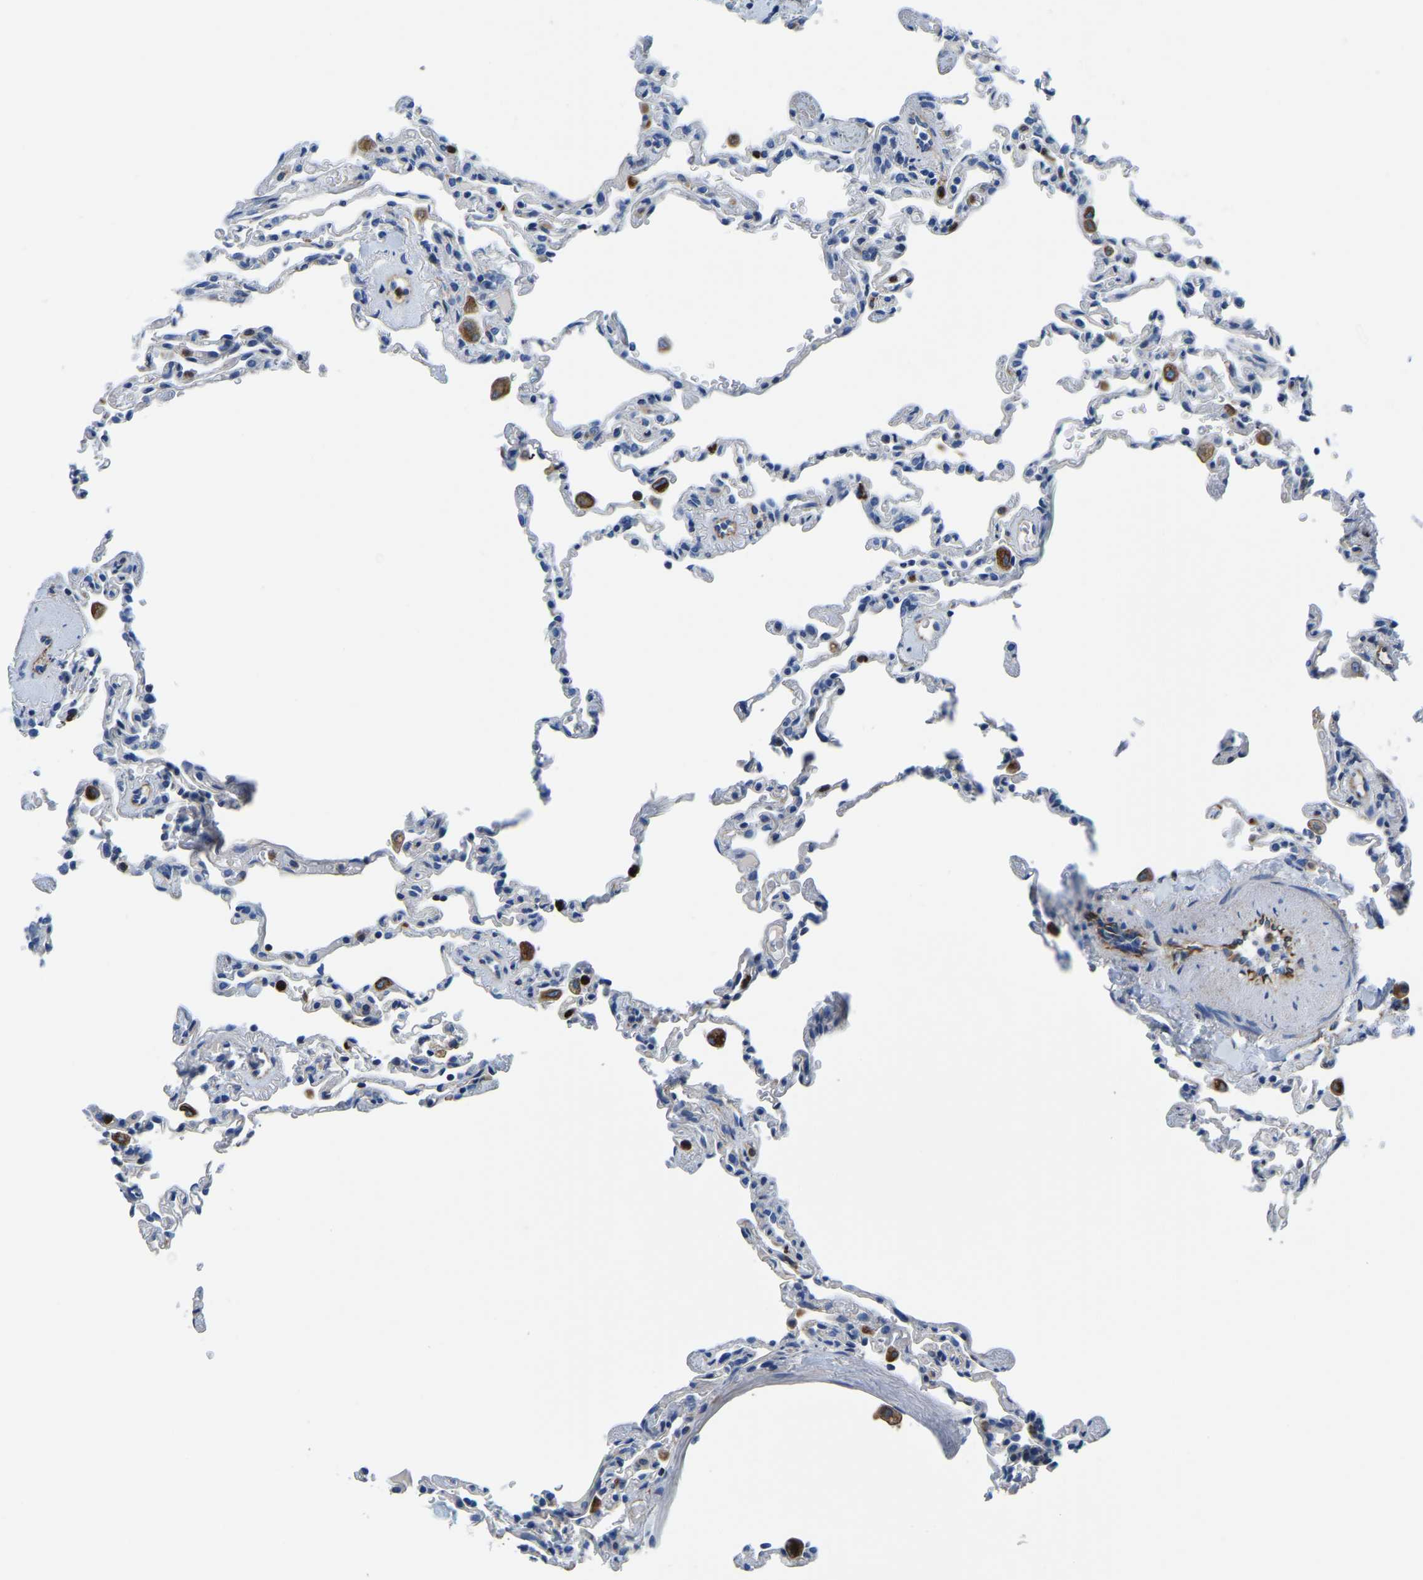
{"staining": {"intensity": "negative", "quantity": "none", "location": "none"}, "tissue": "lung", "cell_type": "Alveolar cells", "image_type": "normal", "snomed": [{"axis": "morphology", "description": "Normal tissue, NOS"}, {"axis": "topography", "description": "Lung"}], "caption": "This photomicrograph is of normal lung stained with immunohistochemistry to label a protein in brown with the nuclei are counter-stained blue. There is no expression in alveolar cells. (DAB immunohistochemistry with hematoxylin counter stain).", "gene": "MS4A3", "patient": {"sex": "male", "age": 59}}